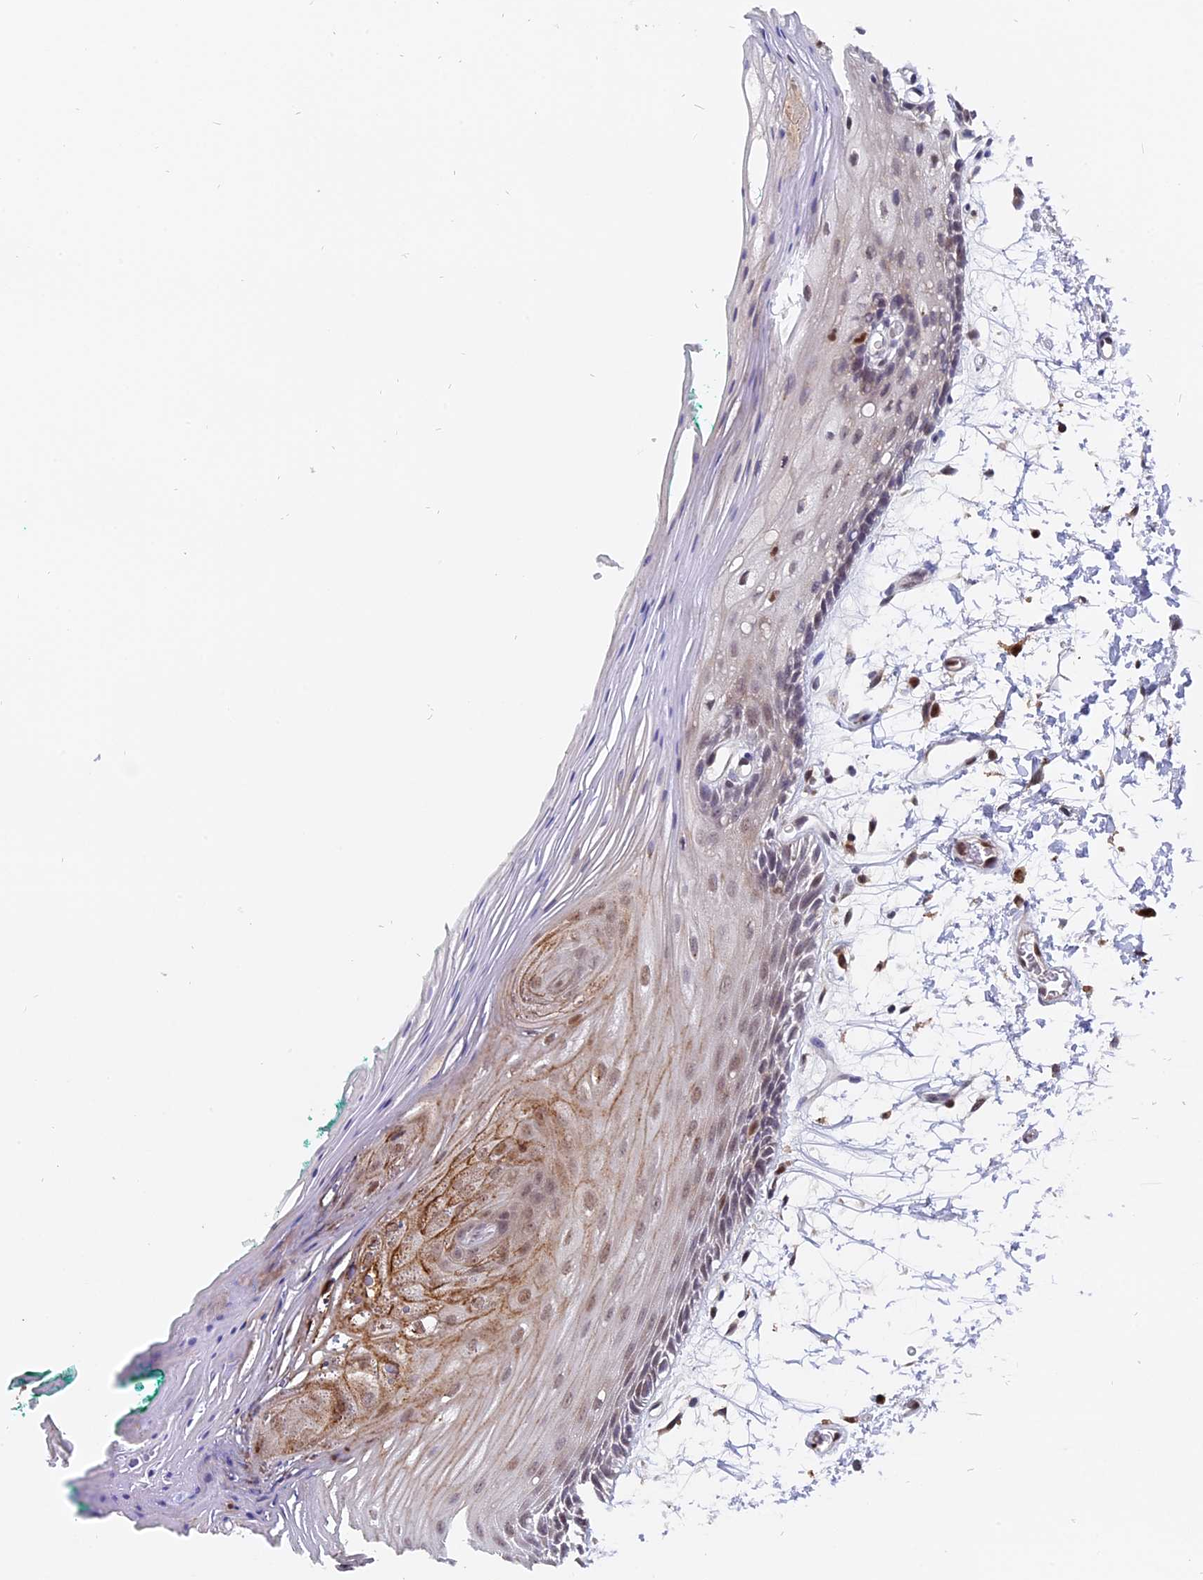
{"staining": {"intensity": "moderate", "quantity": "<25%", "location": "cytoplasmic/membranous,nuclear"}, "tissue": "oral mucosa", "cell_type": "Squamous epithelial cells", "image_type": "normal", "snomed": [{"axis": "morphology", "description": "Normal tissue, NOS"}, {"axis": "topography", "description": "Skeletal muscle"}, {"axis": "topography", "description": "Oral tissue"}, {"axis": "topography", "description": "Peripheral nerve tissue"}], "caption": "Oral mucosa stained with immunohistochemistry (IHC) reveals moderate cytoplasmic/membranous,nuclear expression in approximately <25% of squamous epithelial cells.", "gene": "FAM118B", "patient": {"sex": "female", "age": 84}}